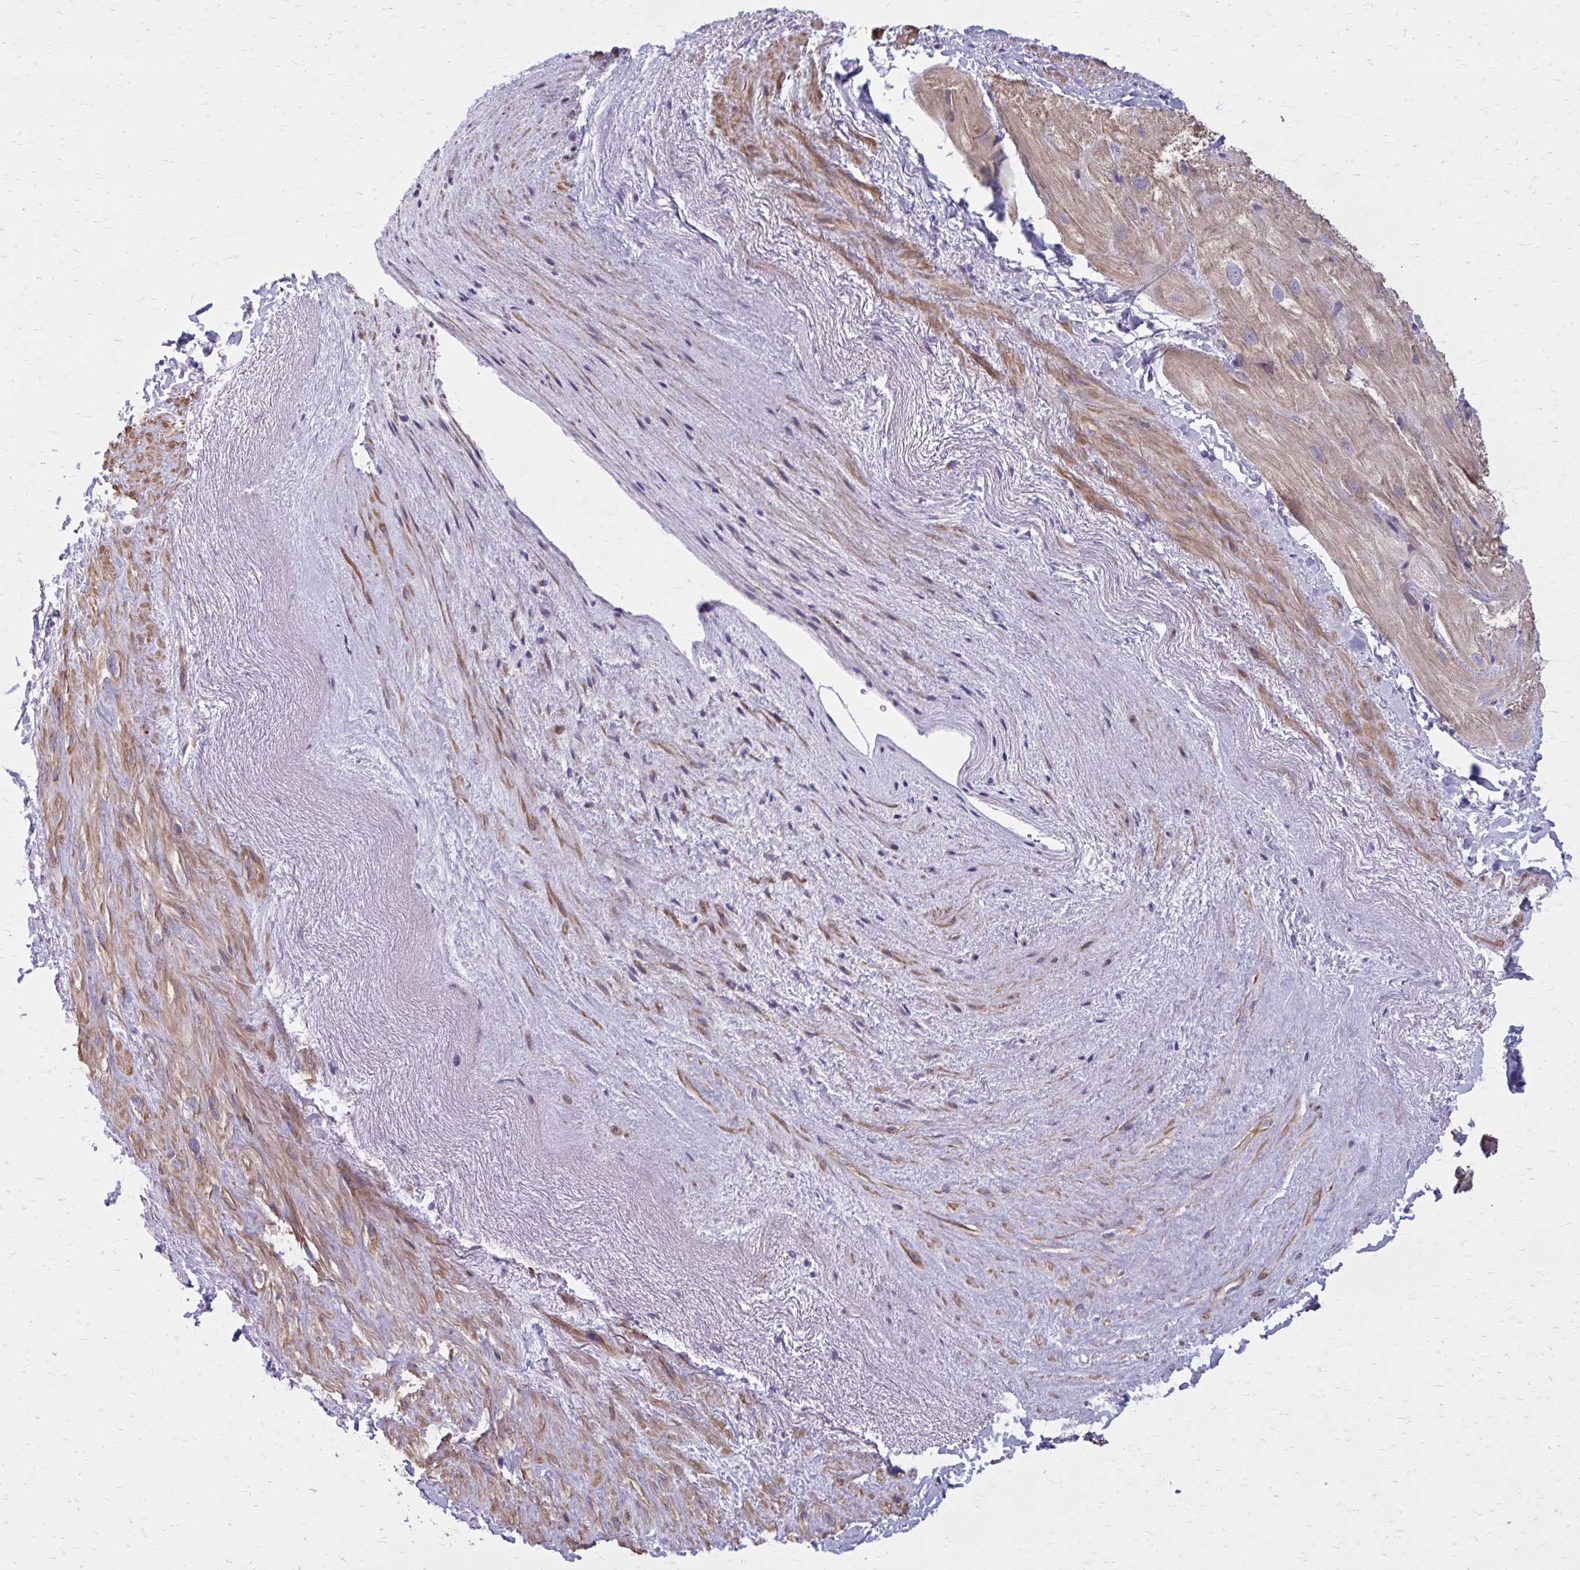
{"staining": {"intensity": "weak", "quantity": "25%-75%", "location": "cytoplasmic/membranous"}, "tissue": "heart muscle", "cell_type": "Cardiomyocytes", "image_type": "normal", "snomed": [{"axis": "morphology", "description": "Normal tissue, NOS"}, {"axis": "topography", "description": "Heart"}], "caption": "This is a histology image of IHC staining of unremarkable heart muscle, which shows weak expression in the cytoplasmic/membranous of cardiomyocytes.", "gene": "GIGYF2", "patient": {"sex": "male", "age": 62}}